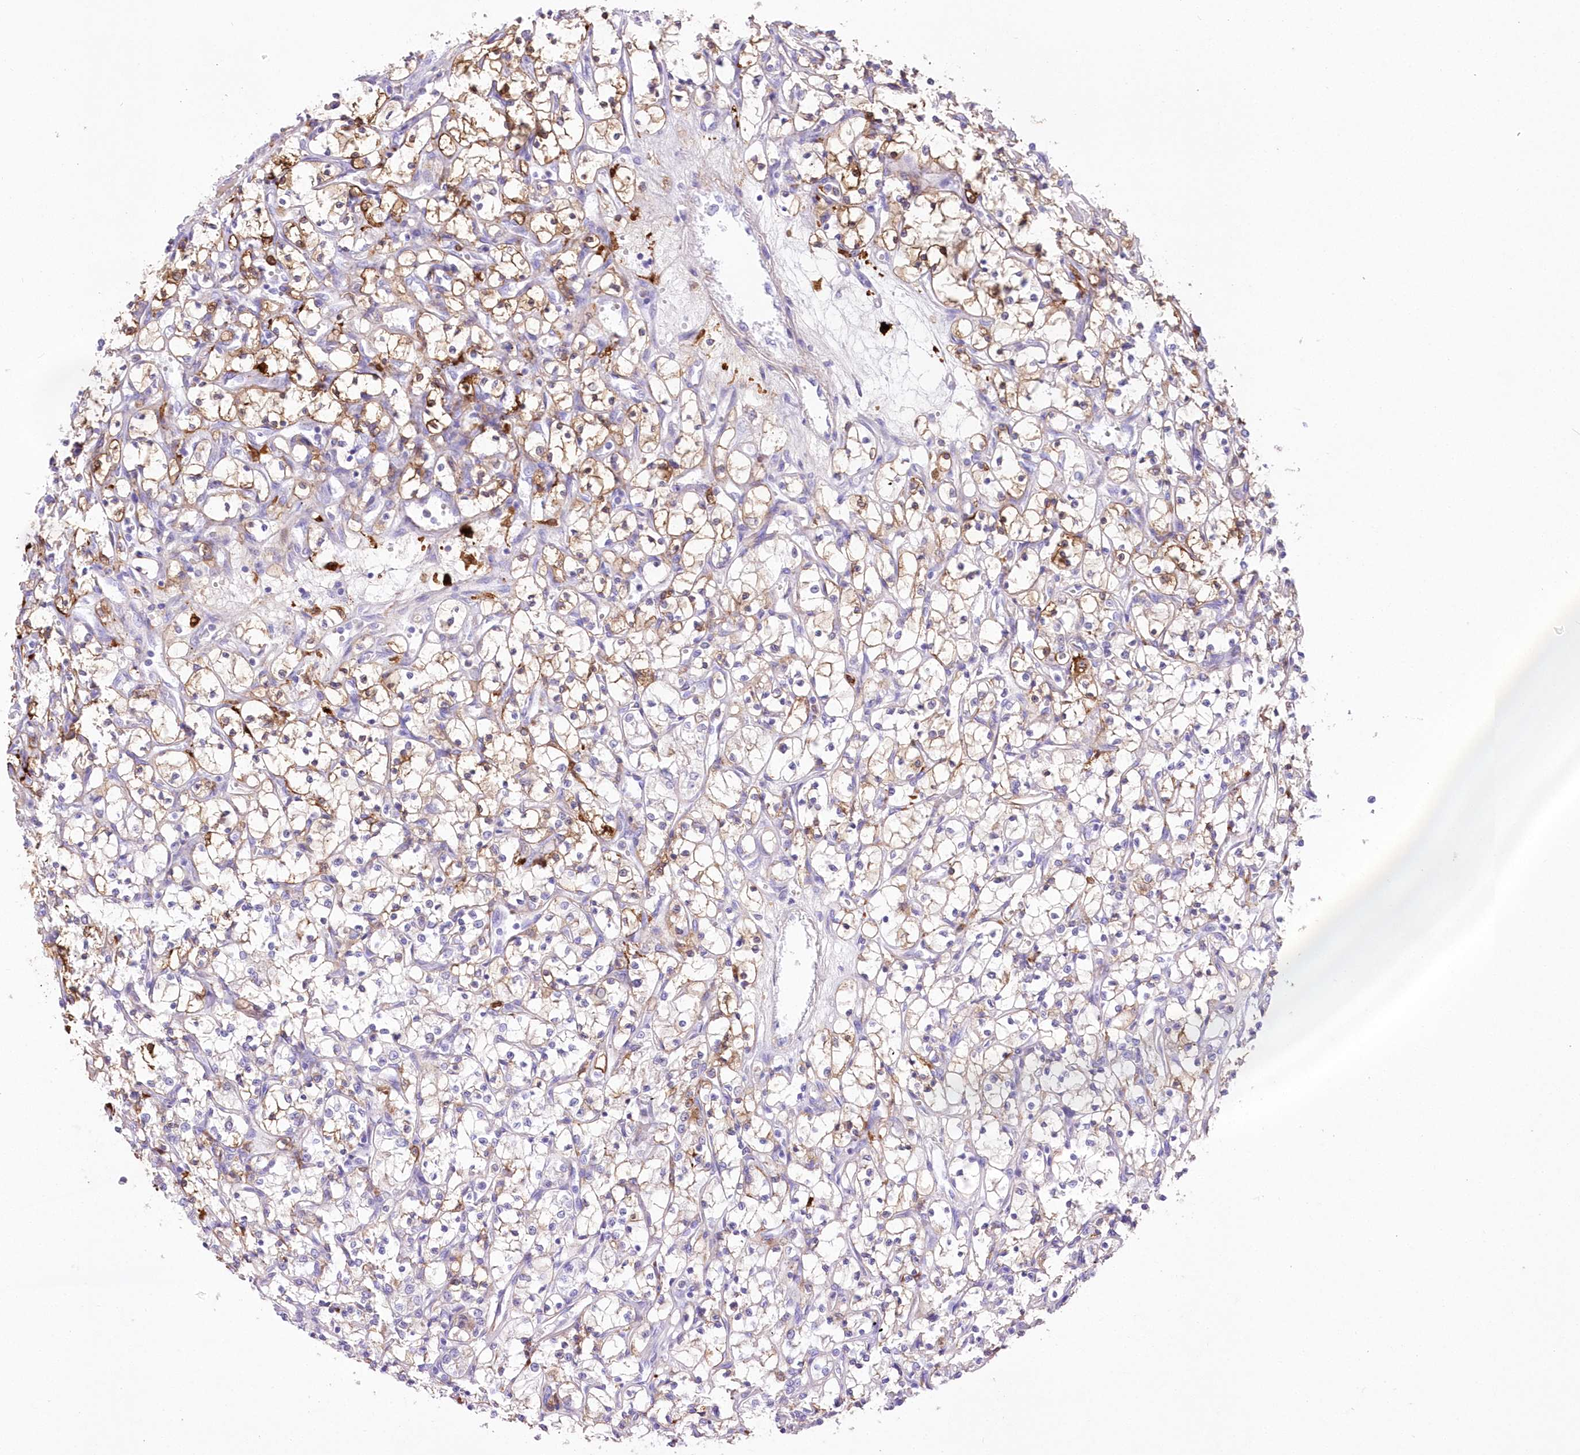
{"staining": {"intensity": "moderate", "quantity": "25%-75%", "location": "cytoplasmic/membranous"}, "tissue": "renal cancer", "cell_type": "Tumor cells", "image_type": "cancer", "snomed": [{"axis": "morphology", "description": "Adenocarcinoma, NOS"}, {"axis": "topography", "description": "Kidney"}], "caption": "Immunohistochemistry histopathology image of neoplastic tissue: human renal cancer stained using immunohistochemistry (IHC) exhibits medium levels of moderate protein expression localized specifically in the cytoplasmic/membranous of tumor cells, appearing as a cytoplasmic/membranous brown color.", "gene": "DNAJC19", "patient": {"sex": "female", "age": 69}}